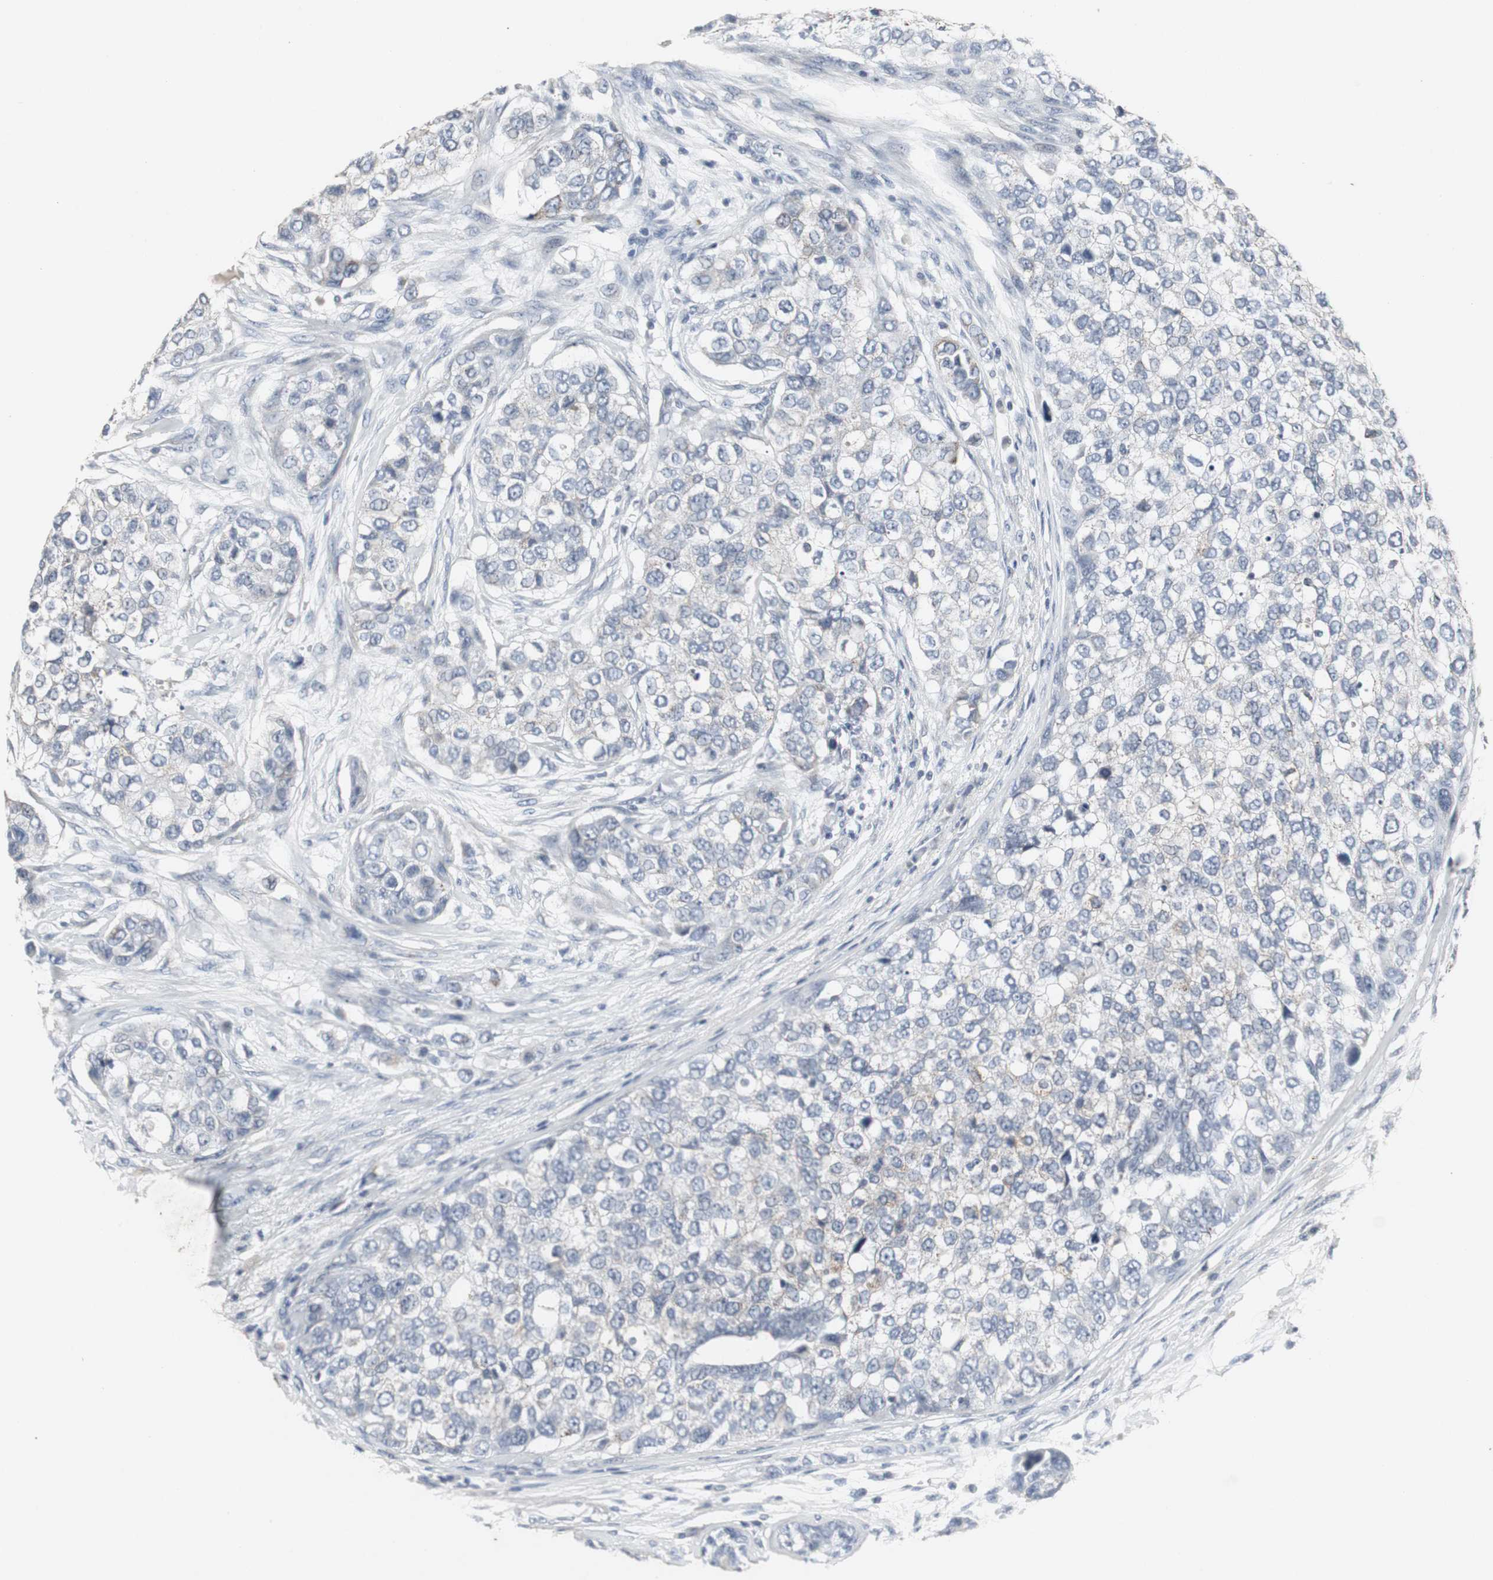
{"staining": {"intensity": "negative", "quantity": "none", "location": "none"}, "tissue": "breast cancer", "cell_type": "Tumor cells", "image_type": "cancer", "snomed": [{"axis": "morphology", "description": "Normal tissue, NOS"}, {"axis": "morphology", "description": "Duct carcinoma"}, {"axis": "topography", "description": "Breast"}], "caption": "Breast cancer stained for a protein using IHC displays no staining tumor cells.", "gene": "ACAA1", "patient": {"sex": "female", "age": 49}}